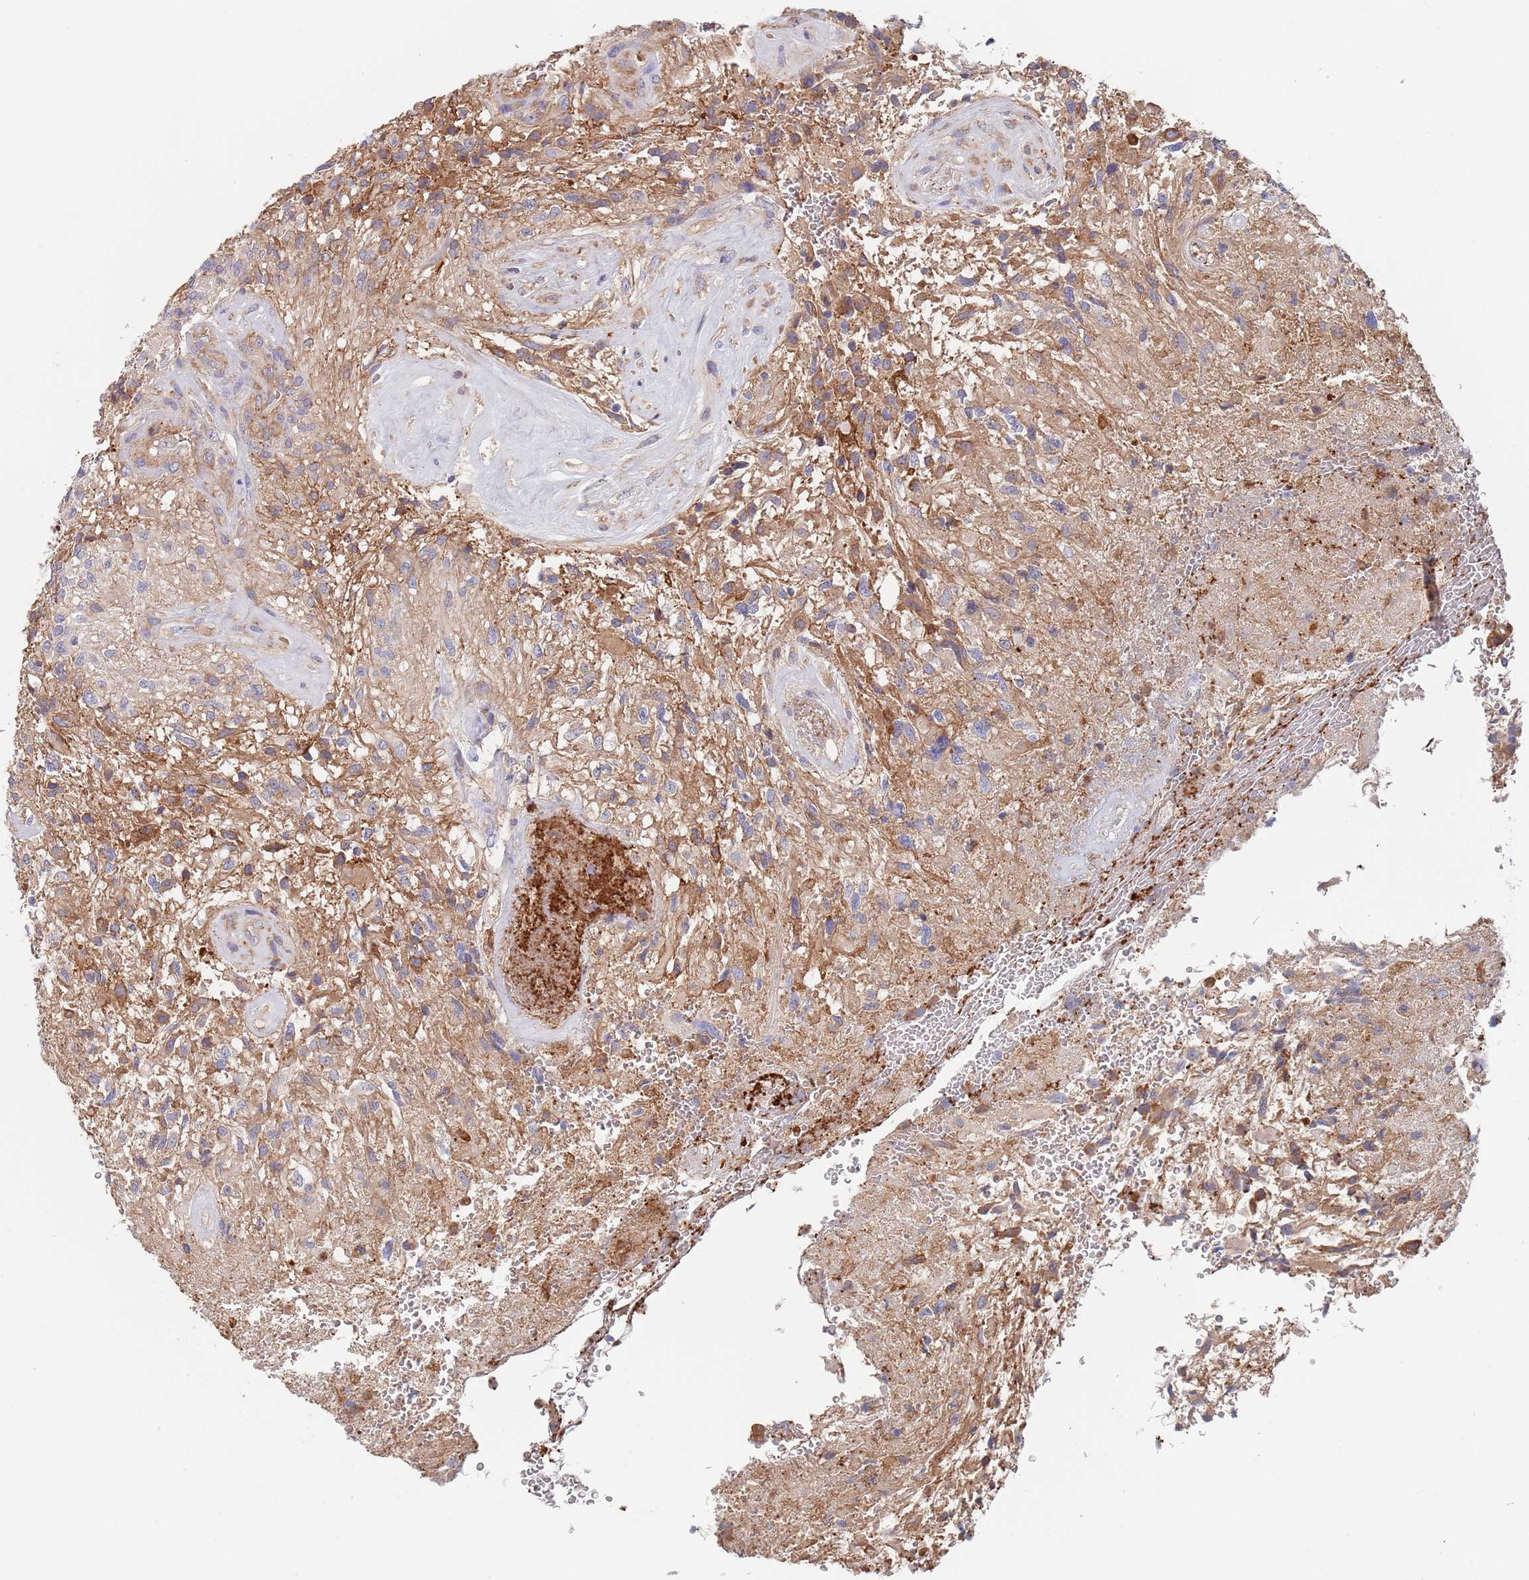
{"staining": {"intensity": "weak", "quantity": "<25%", "location": "cytoplasmic/membranous"}, "tissue": "glioma", "cell_type": "Tumor cells", "image_type": "cancer", "snomed": [{"axis": "morphology", "description": "Glioma, malignant, High grade"}, {"axis": "topography", "description": "Brain"}], "caption": "Glioma was stained to show a protein in brown. There is no significant expression in tumor cells.", "gene": "DCUN1D3", "patient": {"sex": "male", "age": 56}}